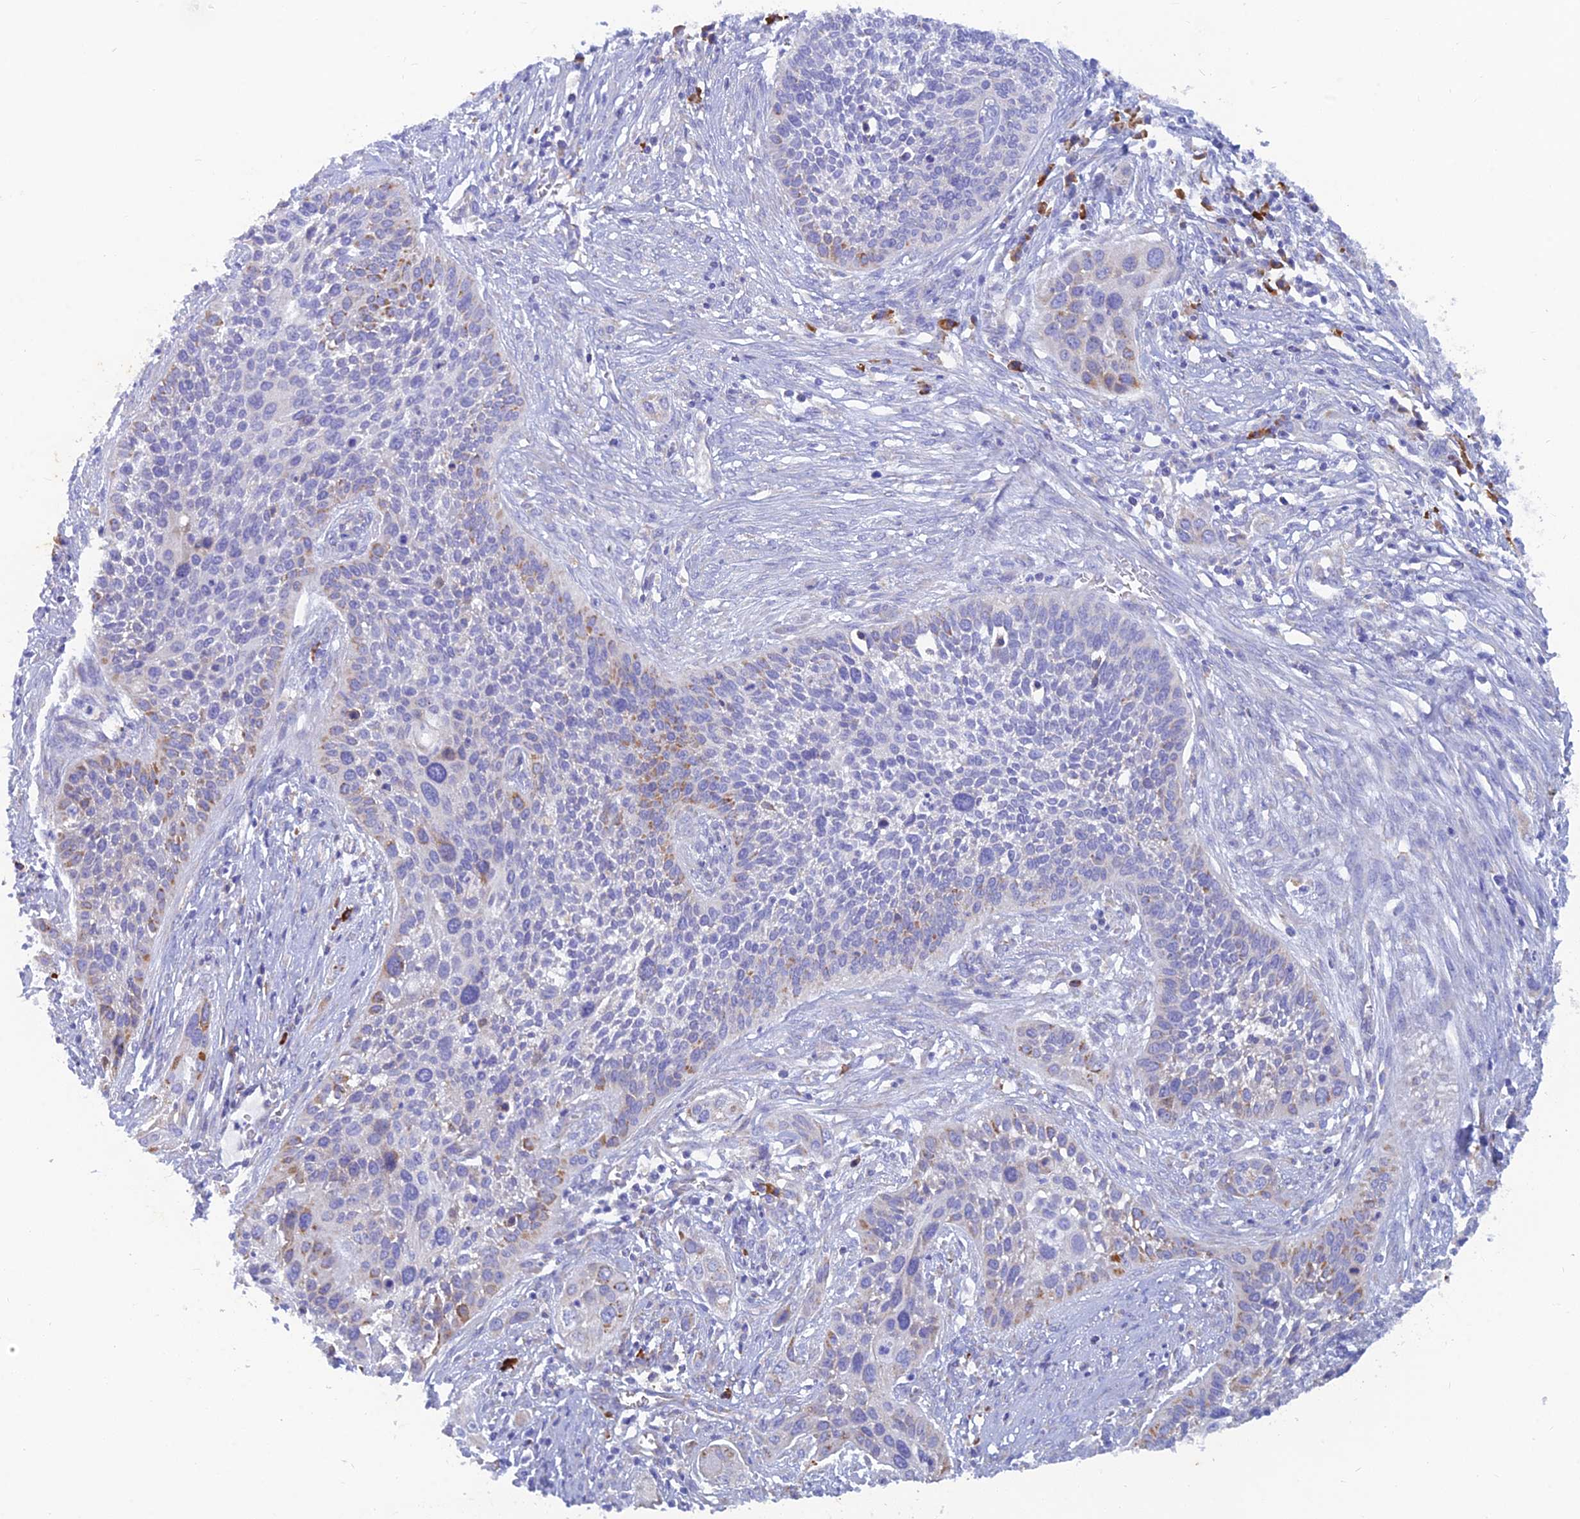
{"staining": {"intensity": "negative", "quantity": "none", "location": "none"}, "tissue": "cervical cancer", "cell_type": "Tumor cells", "image_type": "cancer", "snomed": [{"axis": "morphology", "description": "Squamous cell carcinoma, NOS"}, {"axis": "topography", "description": "Cervix"}], "caption": "Tumor cells show no significant protein staining in cervical squamous cell carcinoma.", "gene": "WDR35", "patient": {"sex": "female", "age": 34}}